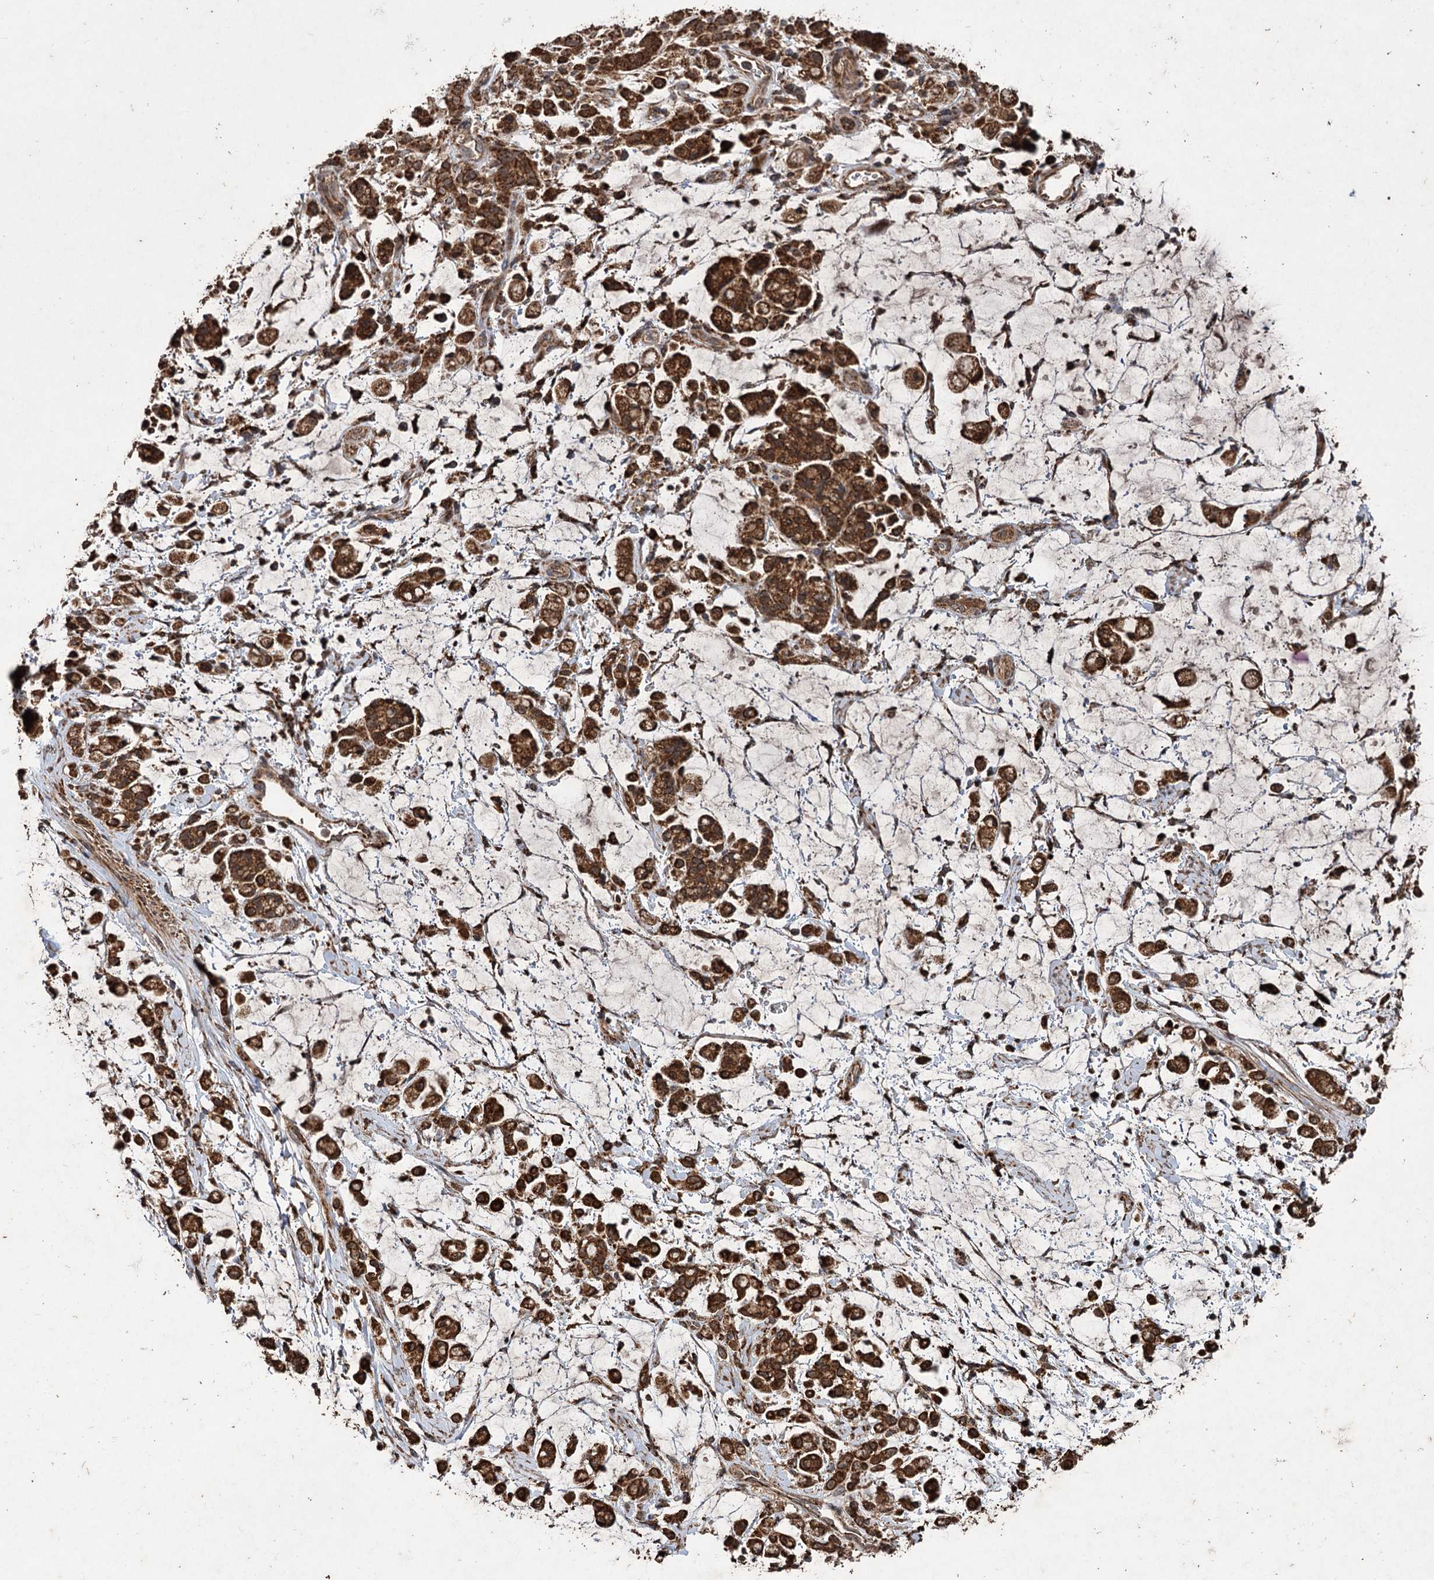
{"staining": {"intensity": "strong", "quantity": ">75%", "location": "cytoplasmic/membranous"}, "tissue": "stomach cancer", "cell_type": "Tumor cells", "image_type": "cancer", "snomed": [{"axis": "morphology", "description": "Adenocarcinoma, NOS"}, {"axis": "topography", "description": "Stomach"}], "caption": "A brown stain shows strong cytoplasmic/membranous staining of a protein in human stomach cancer tumor cells.", "gene": "IPO4", "patient": {"sex": "female", "age": 60}}